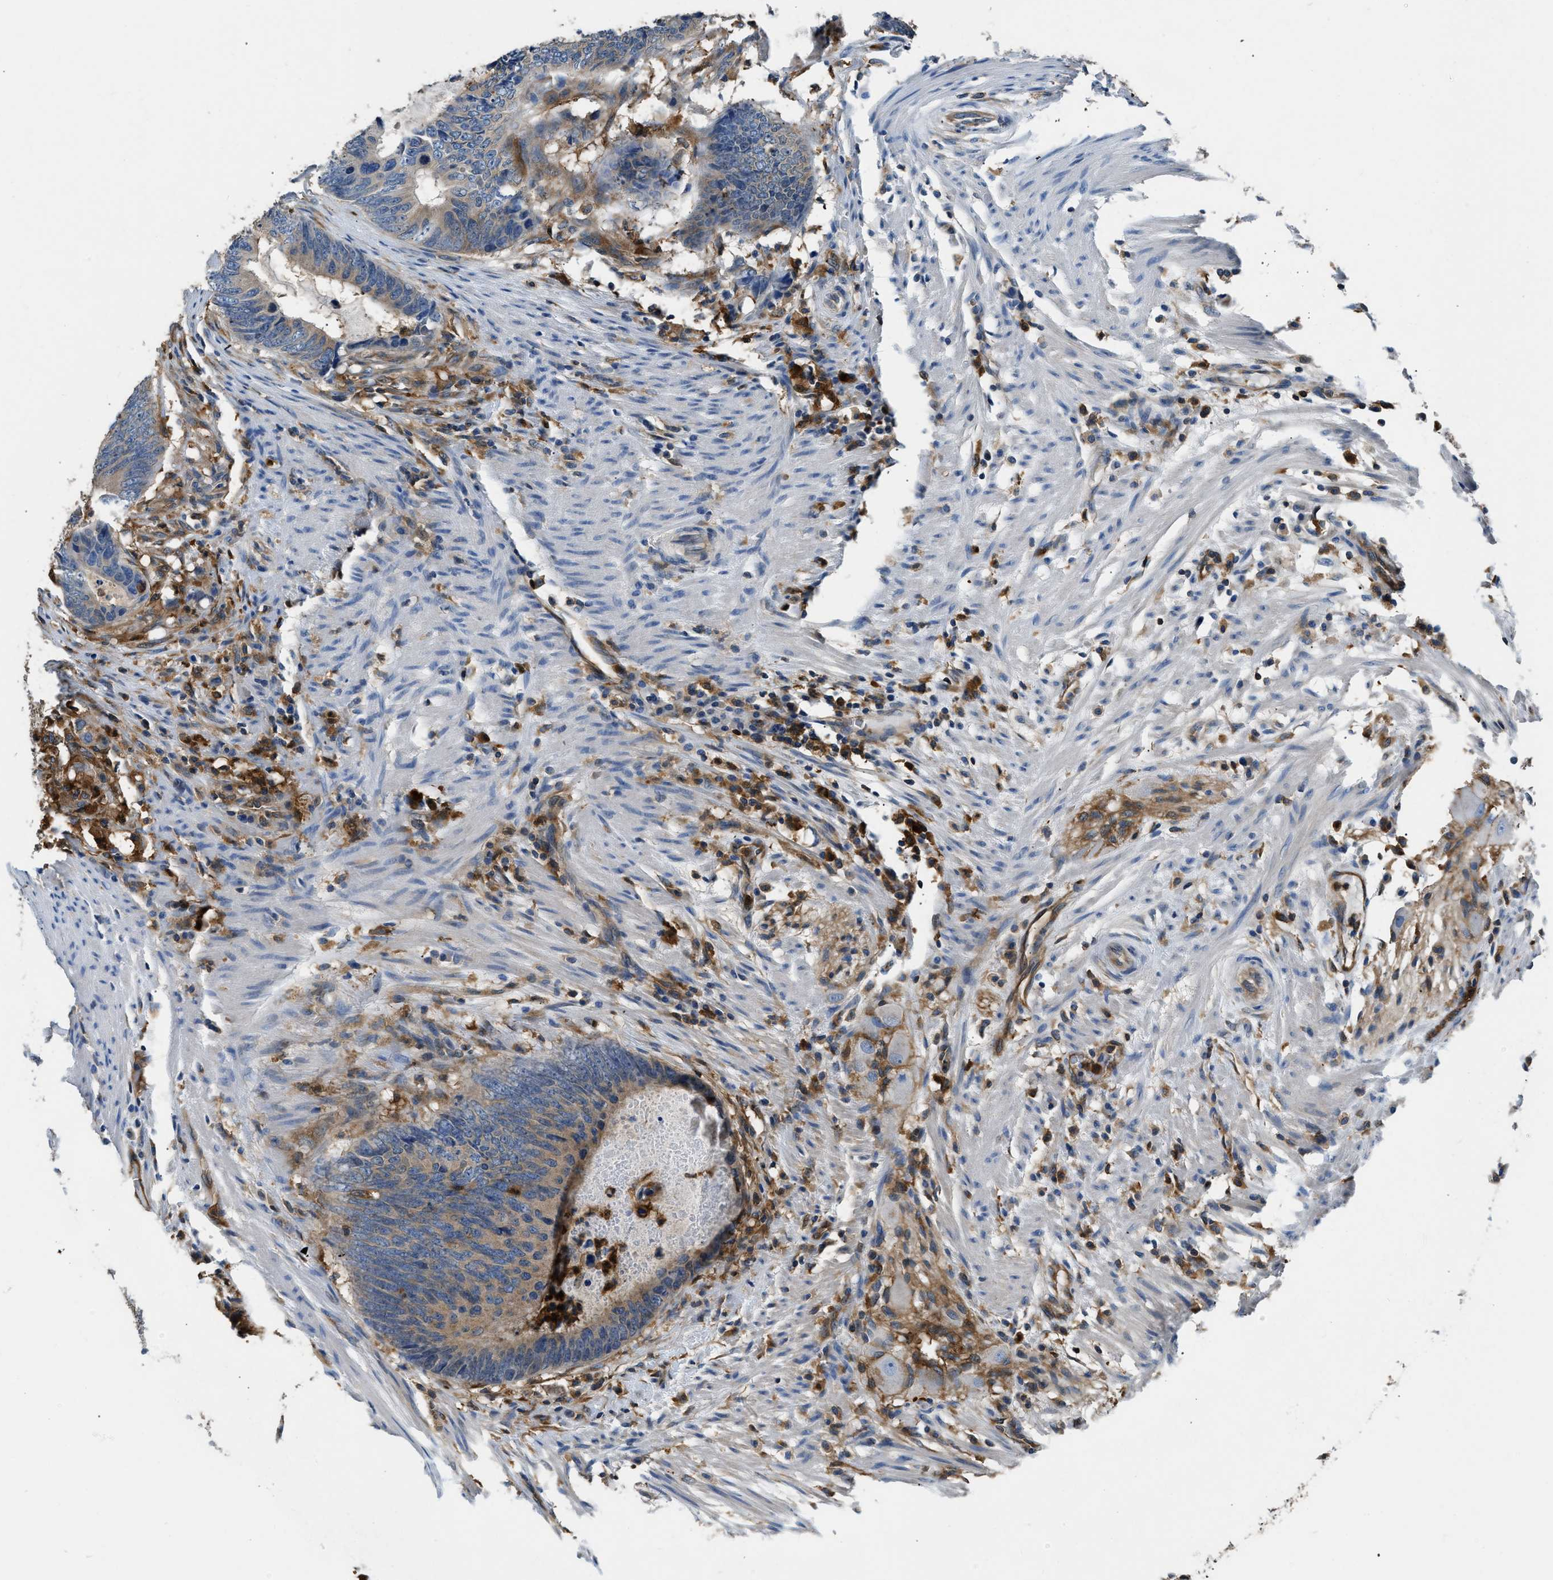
{"staining": {"intensity": "weak", "quantity": ">75%", "location": "cytoplasmic/membranous"}, "tissue": "colorectal cancer", "cell_type": "Tumor cells", "image_type": "cancer", "snomed": [{"axis": "morphology", "description": "Adenocarcinoma, NOS"}, {"axis": "topography", "description": "Colon"}], "caption": "Human colorectal cancer stained with a protein marker shows weak staining in tumor cells.", "gene": "PKM", "patient": {"sex": "male", "age": 56}}